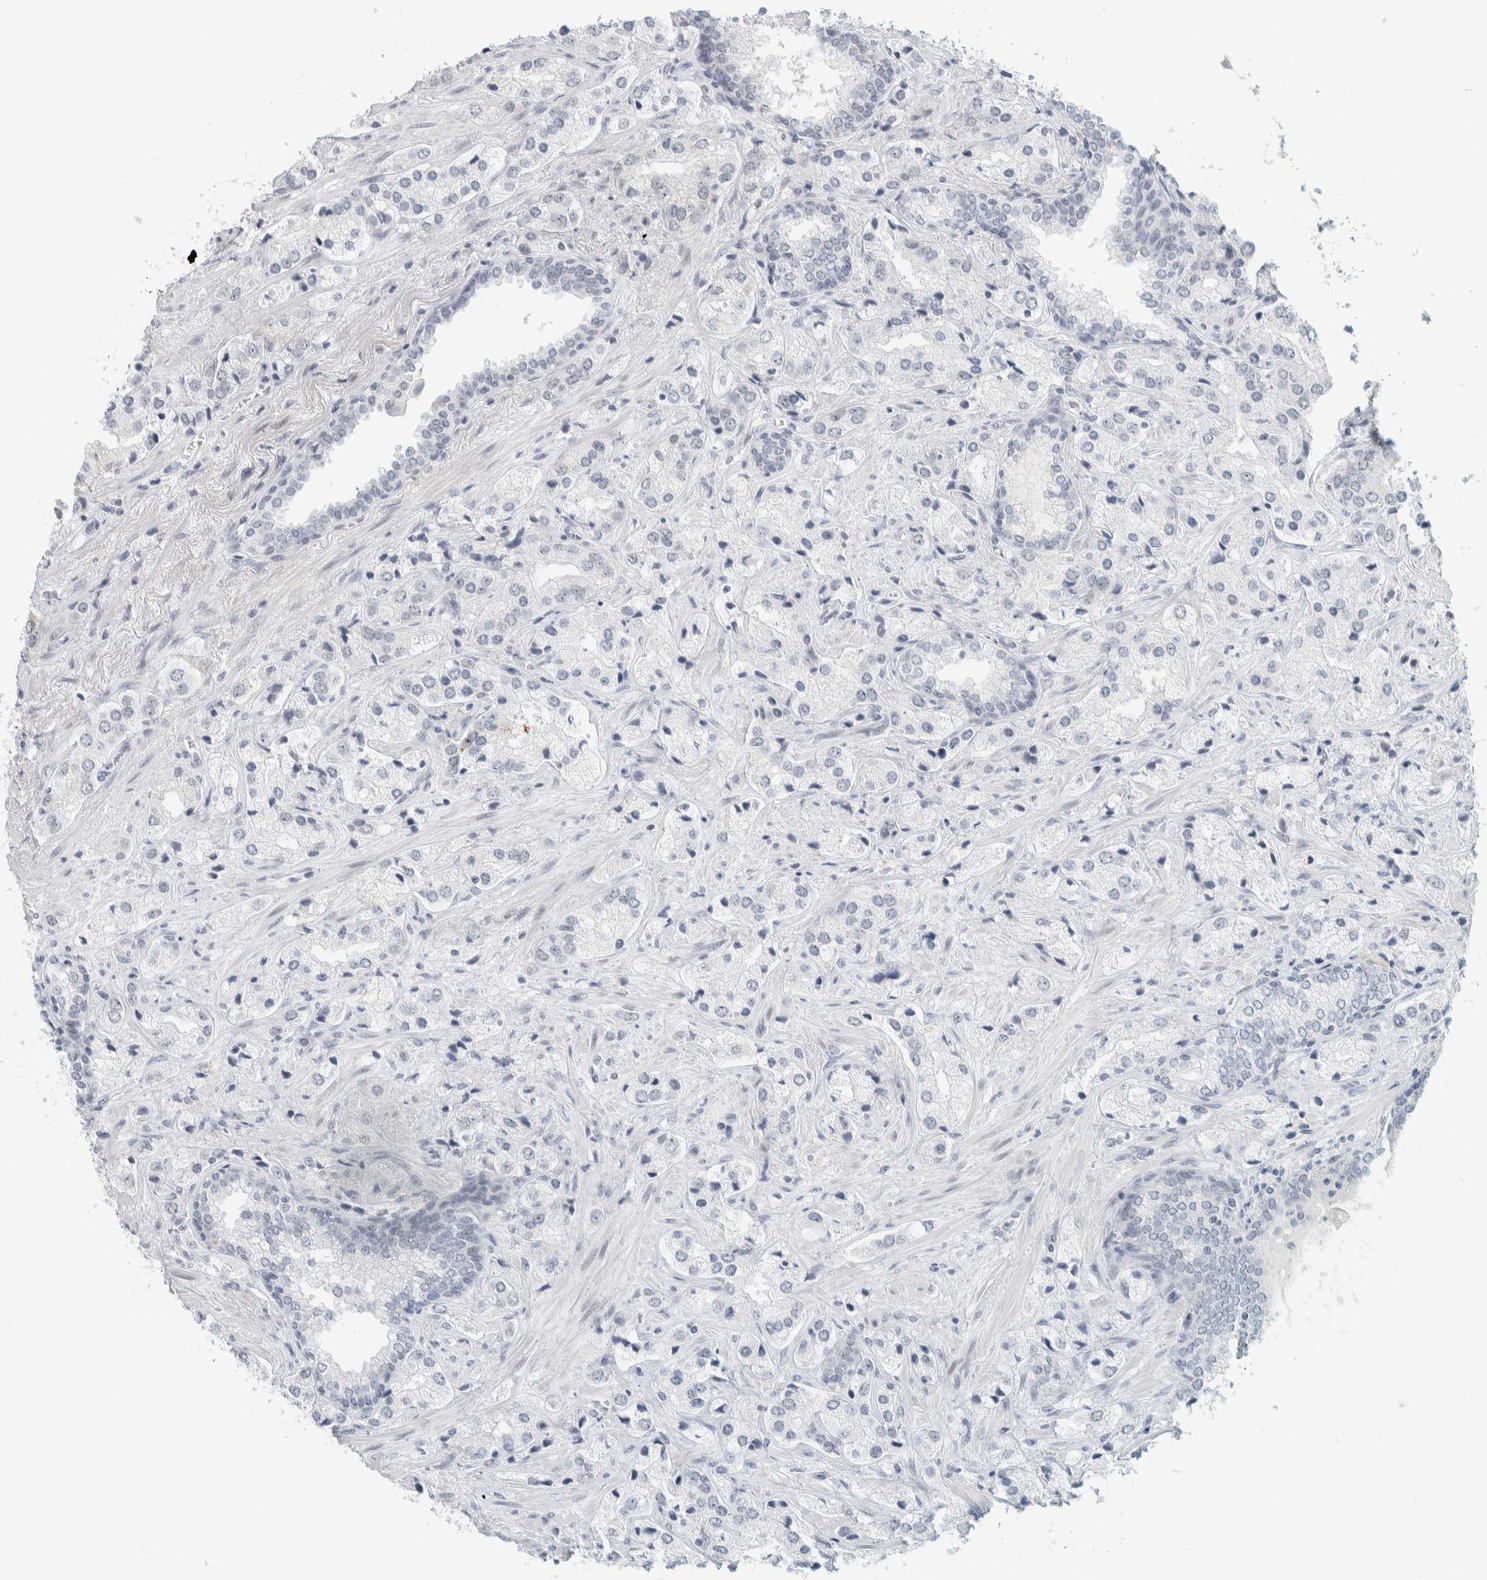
{"staining": {"intensity": "negative", "quantity": "none", "location": "none"}, "tissue": "prostate cancer", "cell_type": "Tumor cells", "image_type": "cancer", "snomed": [{"axis": "morphology", "description": "Adenocarcinoma, High grade"}, {"axis": "topography", "description": "Prostate"}], "caption": "Immunohistochemistry of human prostate cancer (high-grade adenocarcinoma) shows no expression in tumor cells. (DAB (3,3'-diaminobenzidine) immunohistochemistry visualized using brightfield microscopy, high magnification).", "gene": "CDH17", "patient": {"sex": "male", "age": 66}}